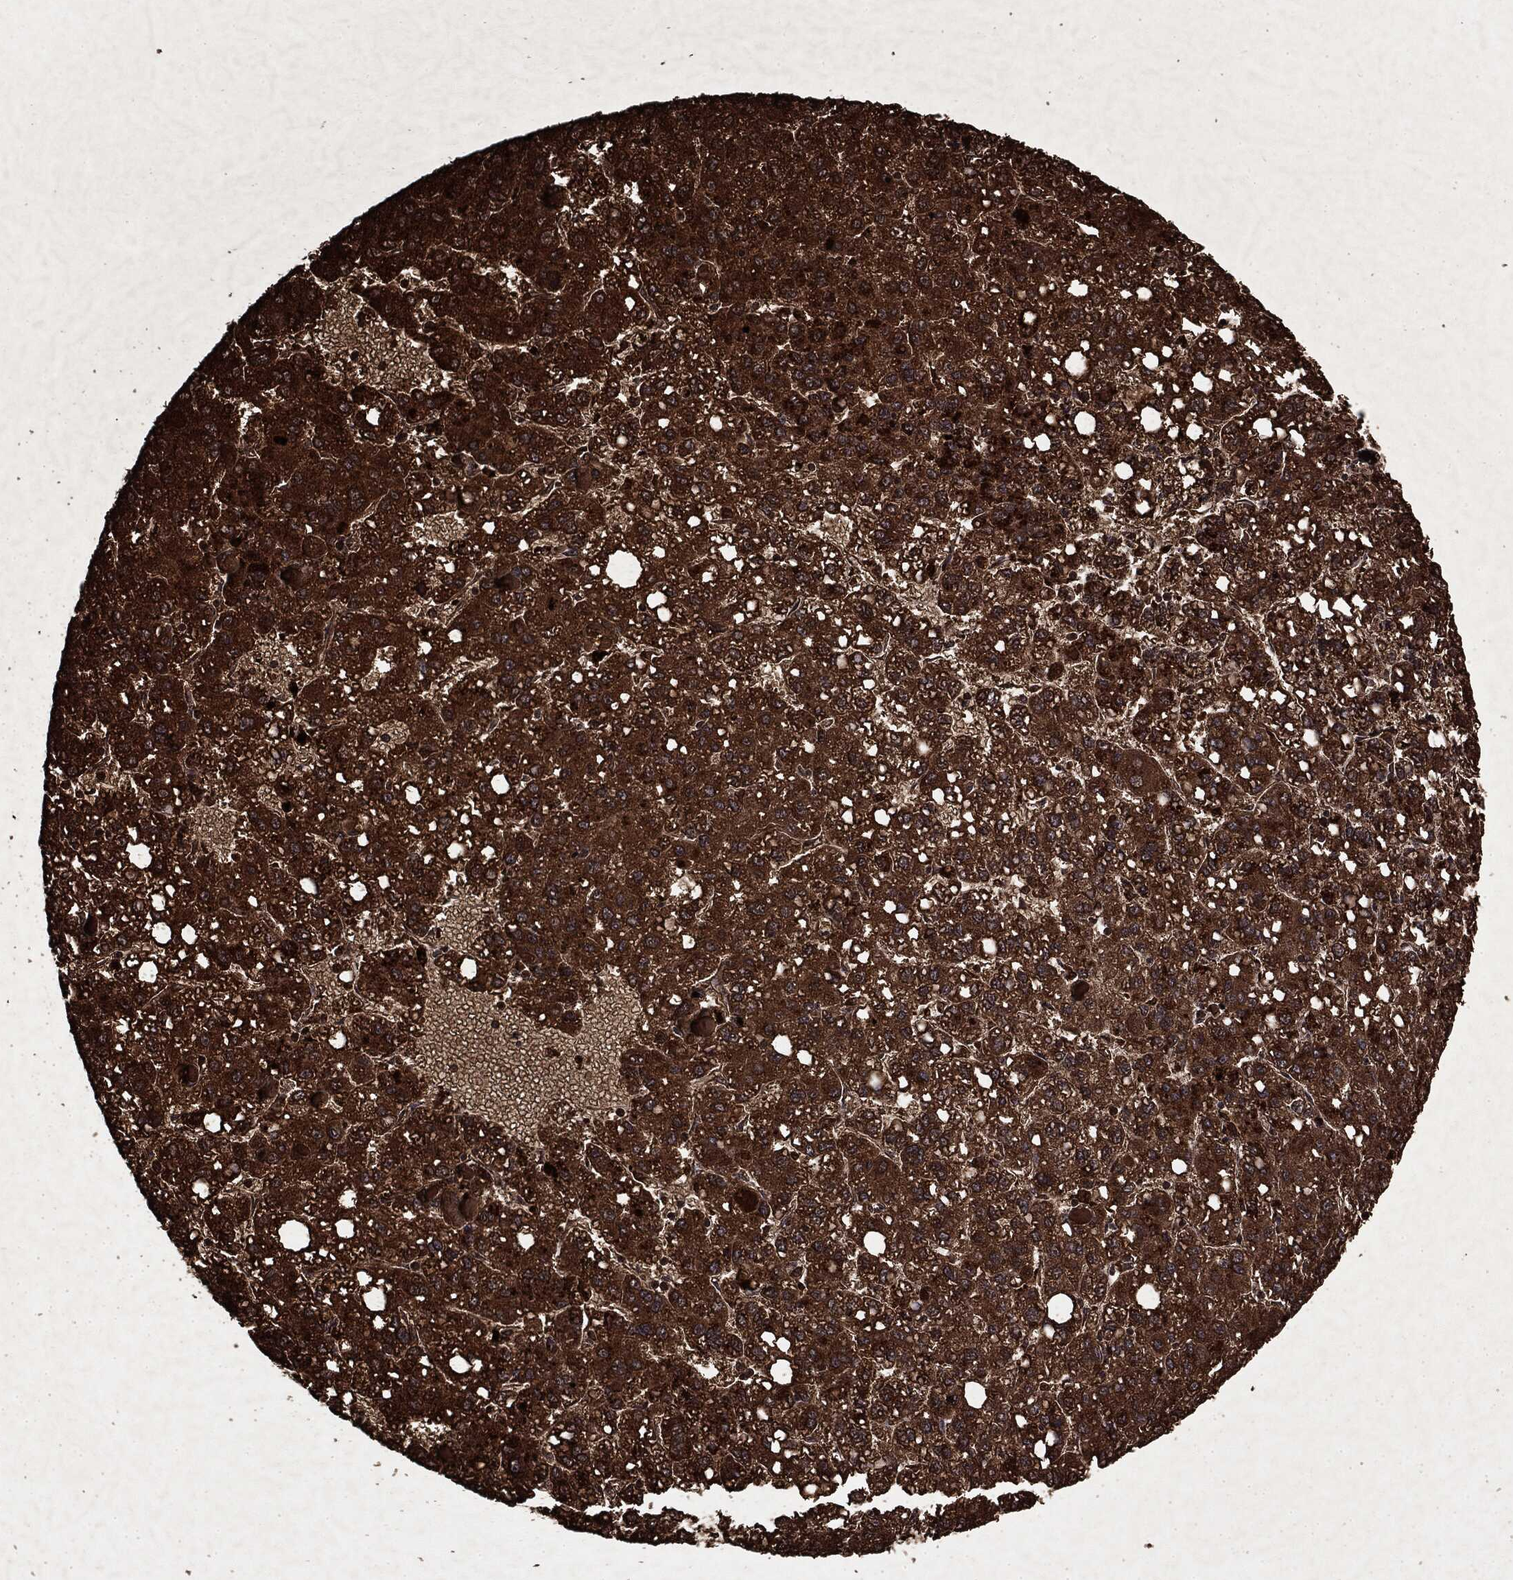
{"staining": {"intensity": "strong", "quantity": ">75%", "location": "cytoplasmic/membranous"}, "tissue": "liver cancer", "cell_type": "Tumor cells", "image_type": "cancer", "snomed": [{"axis": "morphology", "description": "Carcinoma, Hepatocellular, NOS"}, {"axis": "topography", "description": "Liver"}], "caption": "IHC histopathology image of neoplastic tissue: hepatocellular carcinoma (liver) stained using immunohistochemistry reveals high levels of strong protein expression localized specifically in the cytoplasmic/membranous of tumor cells, appearing as a cytoplasmic/membranous brown color.", "gene": "ARAF", "patient": {"sex": "female", "age": 82}}